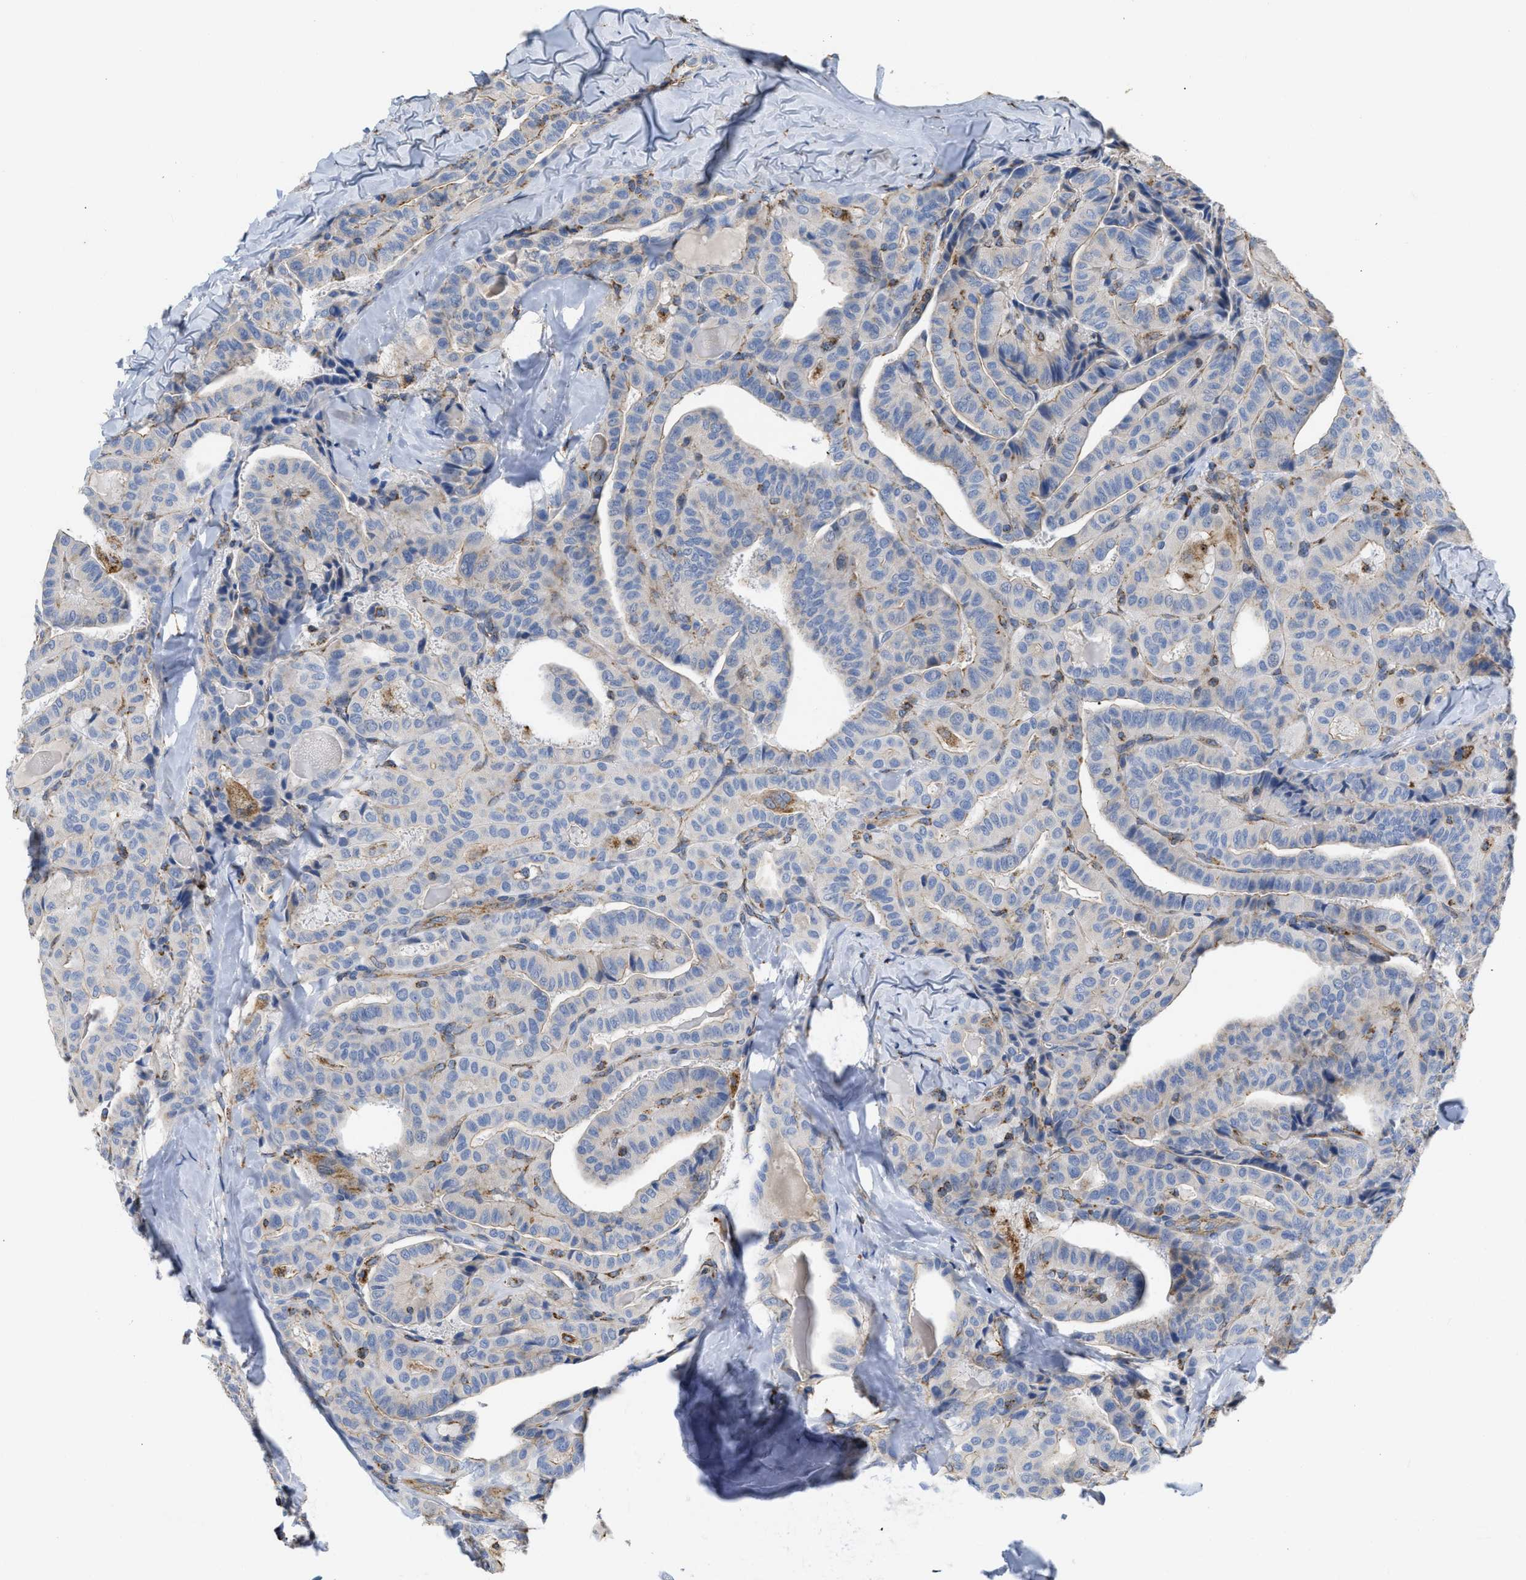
{"staining": {"intensity": "negative", "quantity": "none", "location": "none"}, "tissue": "thyroid cancer", "cell_type": "Tumor cells", "image_type": "cancer", "snomed": [{"axis": "morphology", "description": "Papillary adenocarcinoma, NOS"}, {"axis": "topography", "description": "Thyroid gland"}], "caption": "DAB (3,3'-diaminobenzidine) immunohistochemical staining of papillary adenocarcinoma (thyroid) exhibits no significant expression in tumor cells.", "gene": "GRB10", "patient": {"sex": "male", "age": 77}}